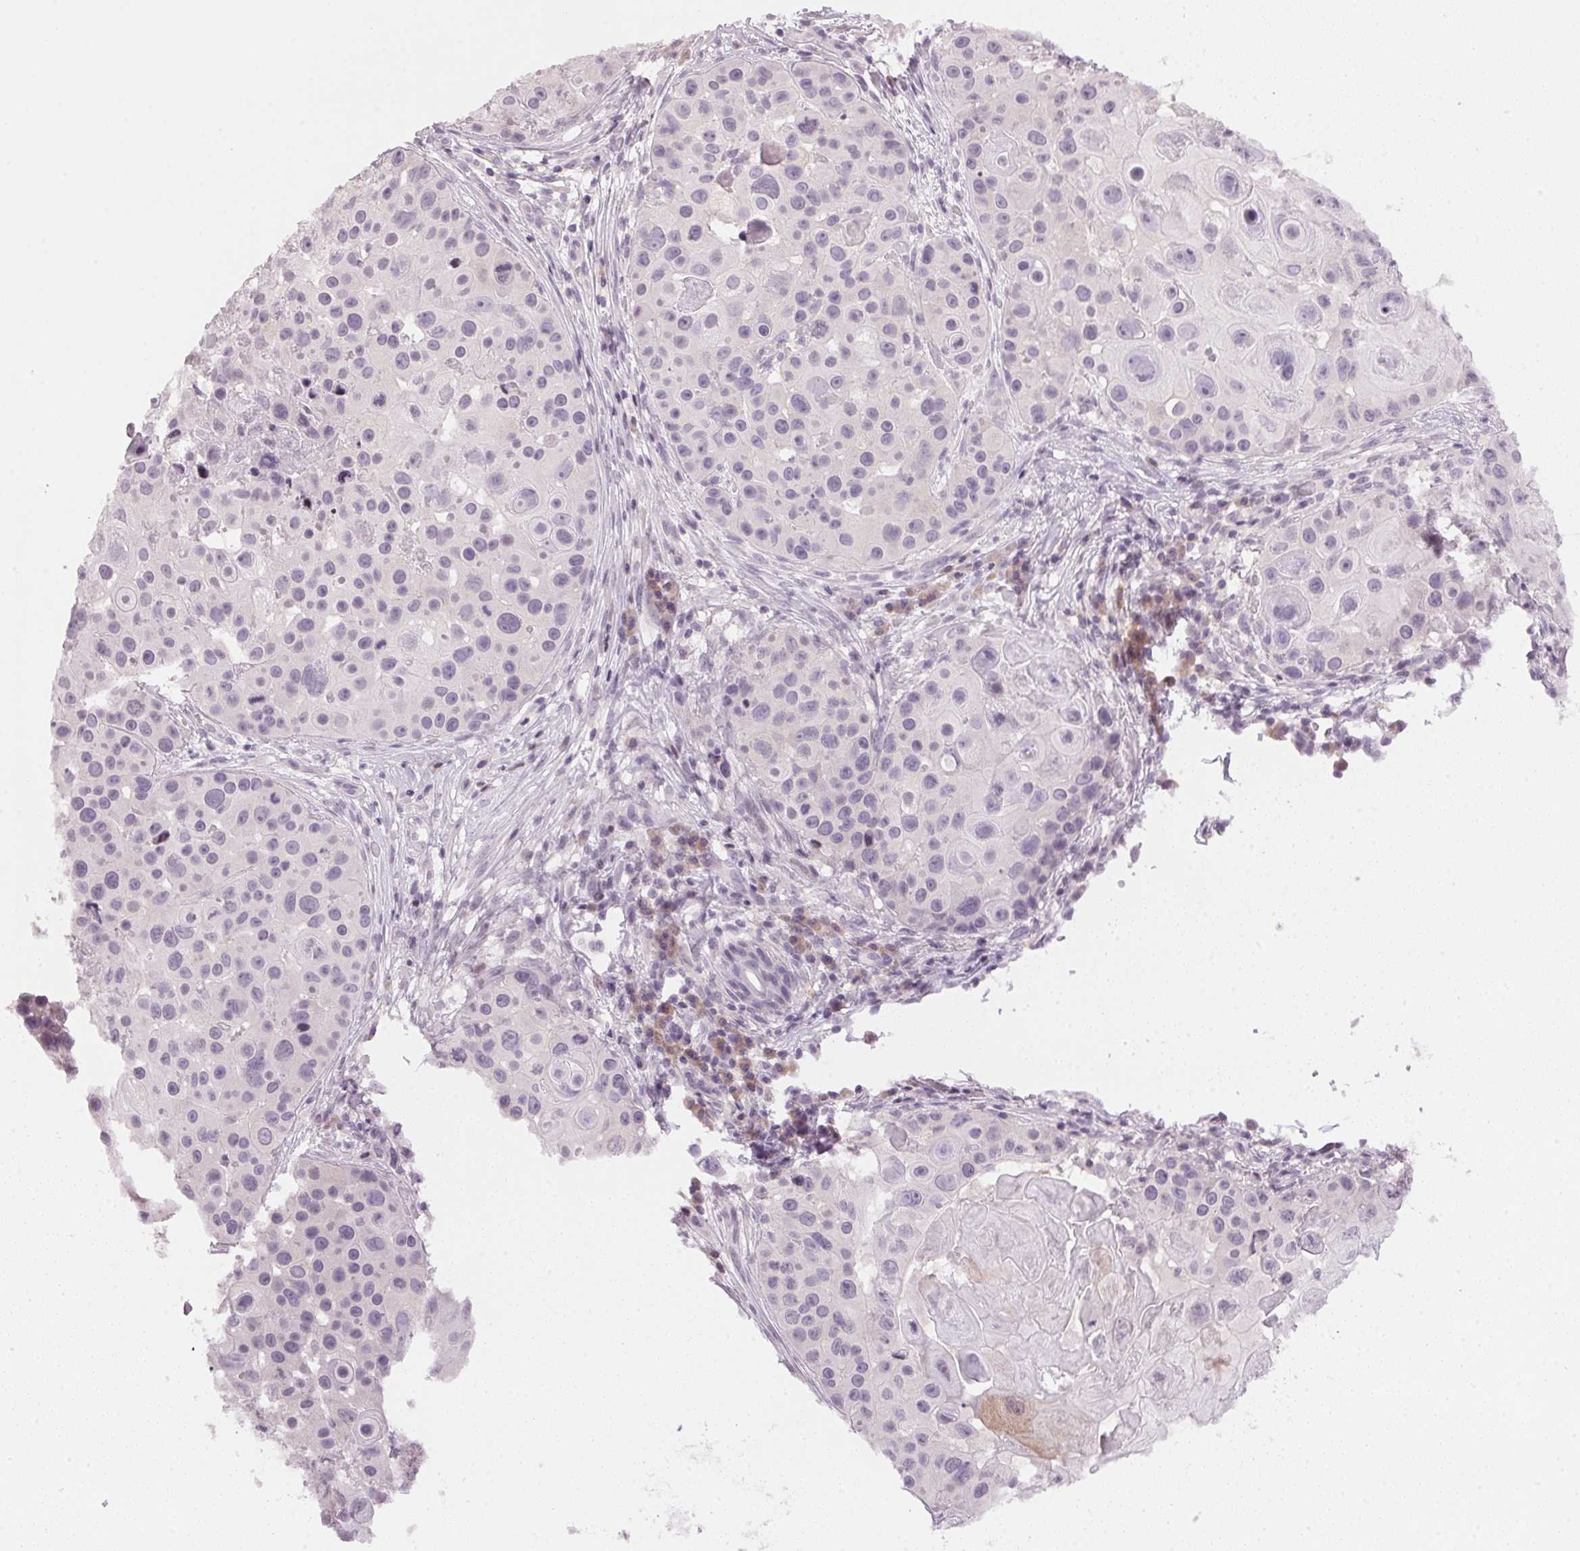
{"staining": {"intensity": "negative", "quantity": "none", "location": "none"}, "tissue": "skin cancer", "cell_type": "Tumor cells", "image_type": "cancer", "snomed": [{"axis": "morphology", "description": "Squamous cell carcinoma, NOS"}, {"axis": "topography", "description": "Skin"}], "caption": "This is a micrograph of IHC staining of squamous cell carcinoma (skin), which shows no staining in tumor cells.", "gene": "SFRP4", "patient": {"sex": "male", "age": 92}}